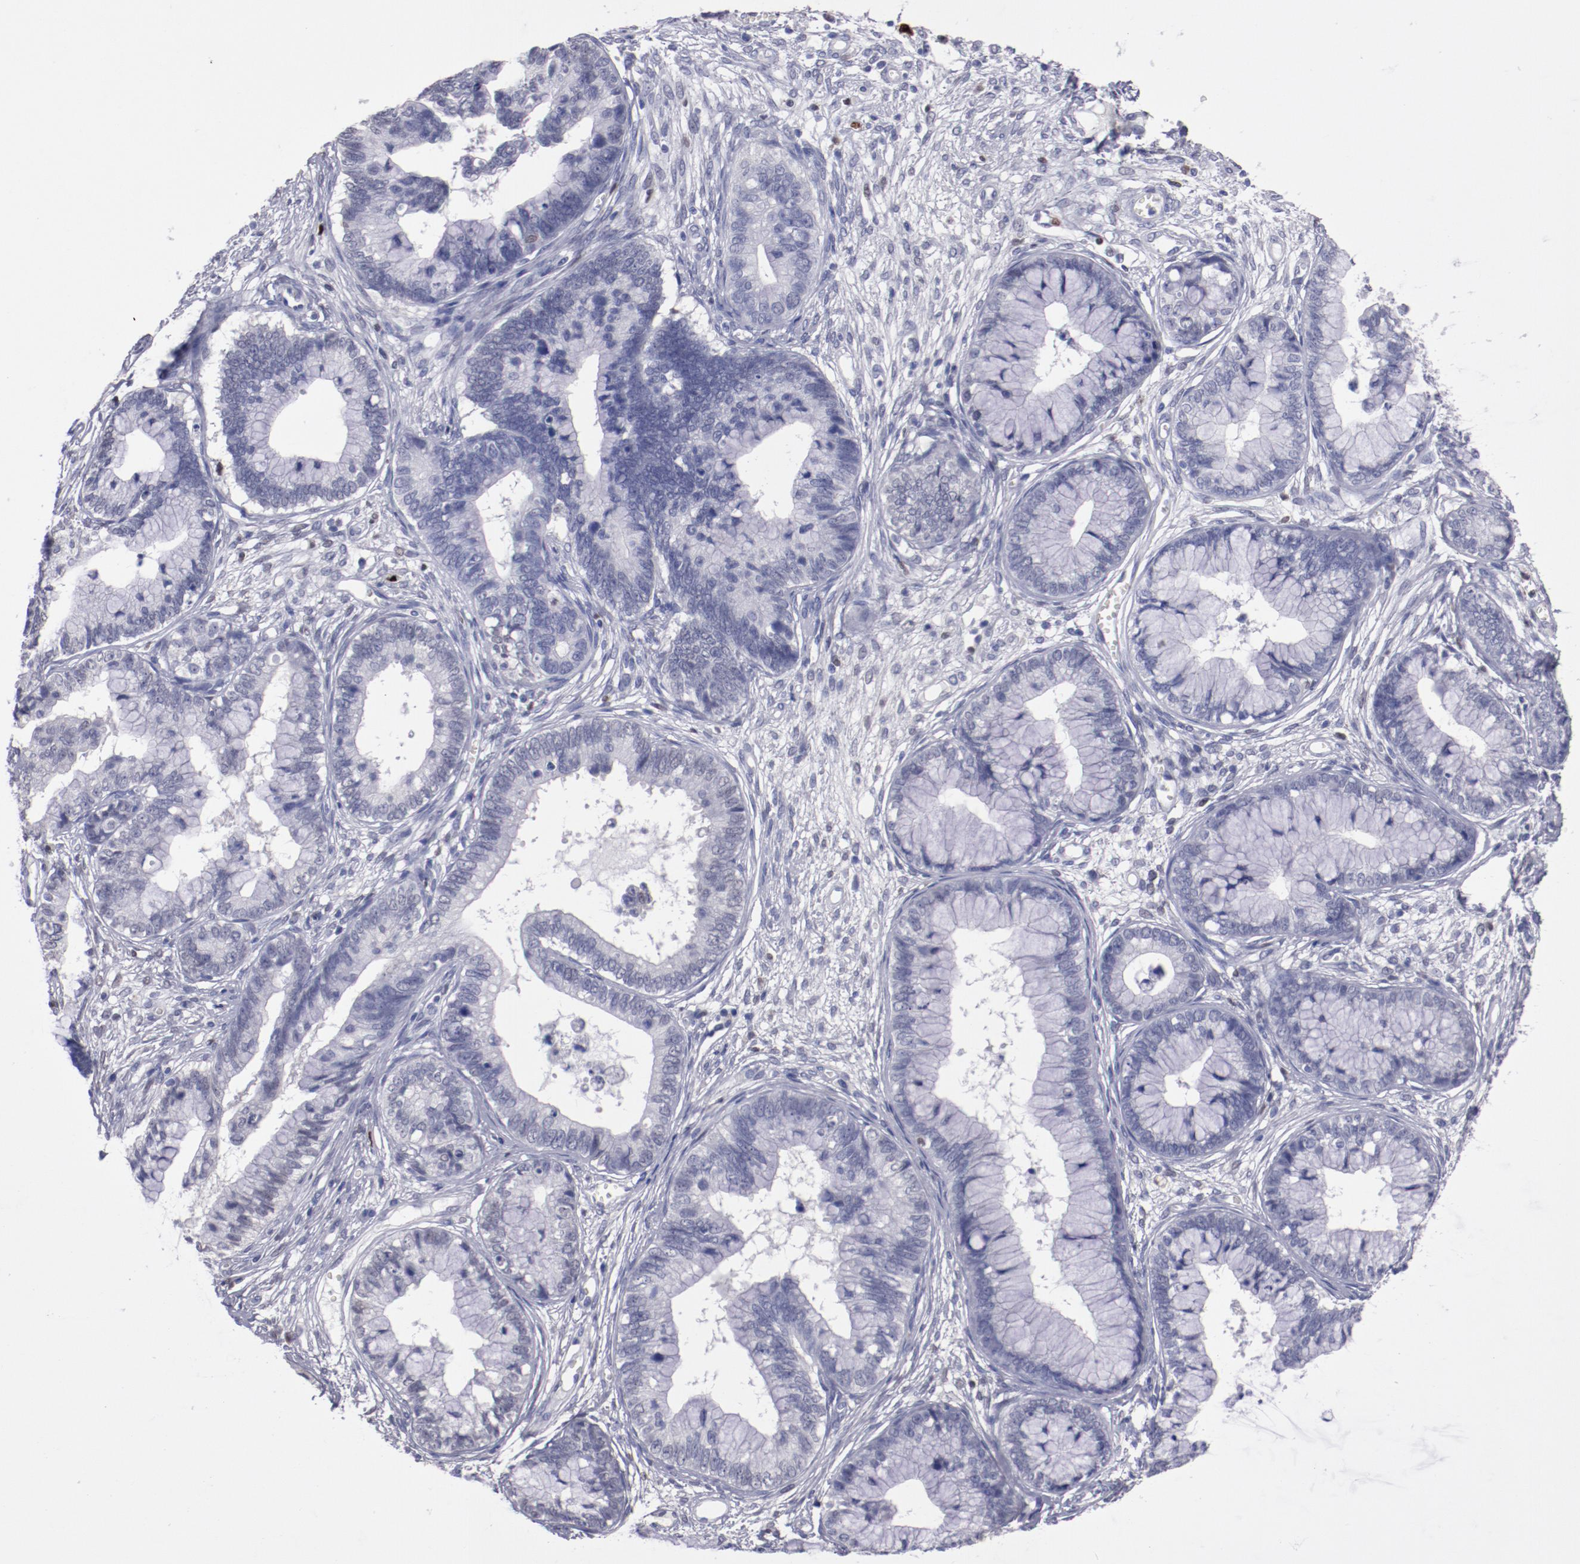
{"staining": {"intensity": "negative", "quantity": "none", "location": "none"}, "tissue": "cervical cancer", "cell_type": "Tumor cells", "image_type": "cancer", "snomed": [{"axis": "morphology", "description": "Adenocarcinoma, NOS"}, {"axis": "topography", "description": "Cervix"}], "caption": "Protein analysis of cervical adenocarcinoma exhibits no significant expression in tumor cells.", "gene": "IRF8", "patient": {"sex": "female", "age": 44}}